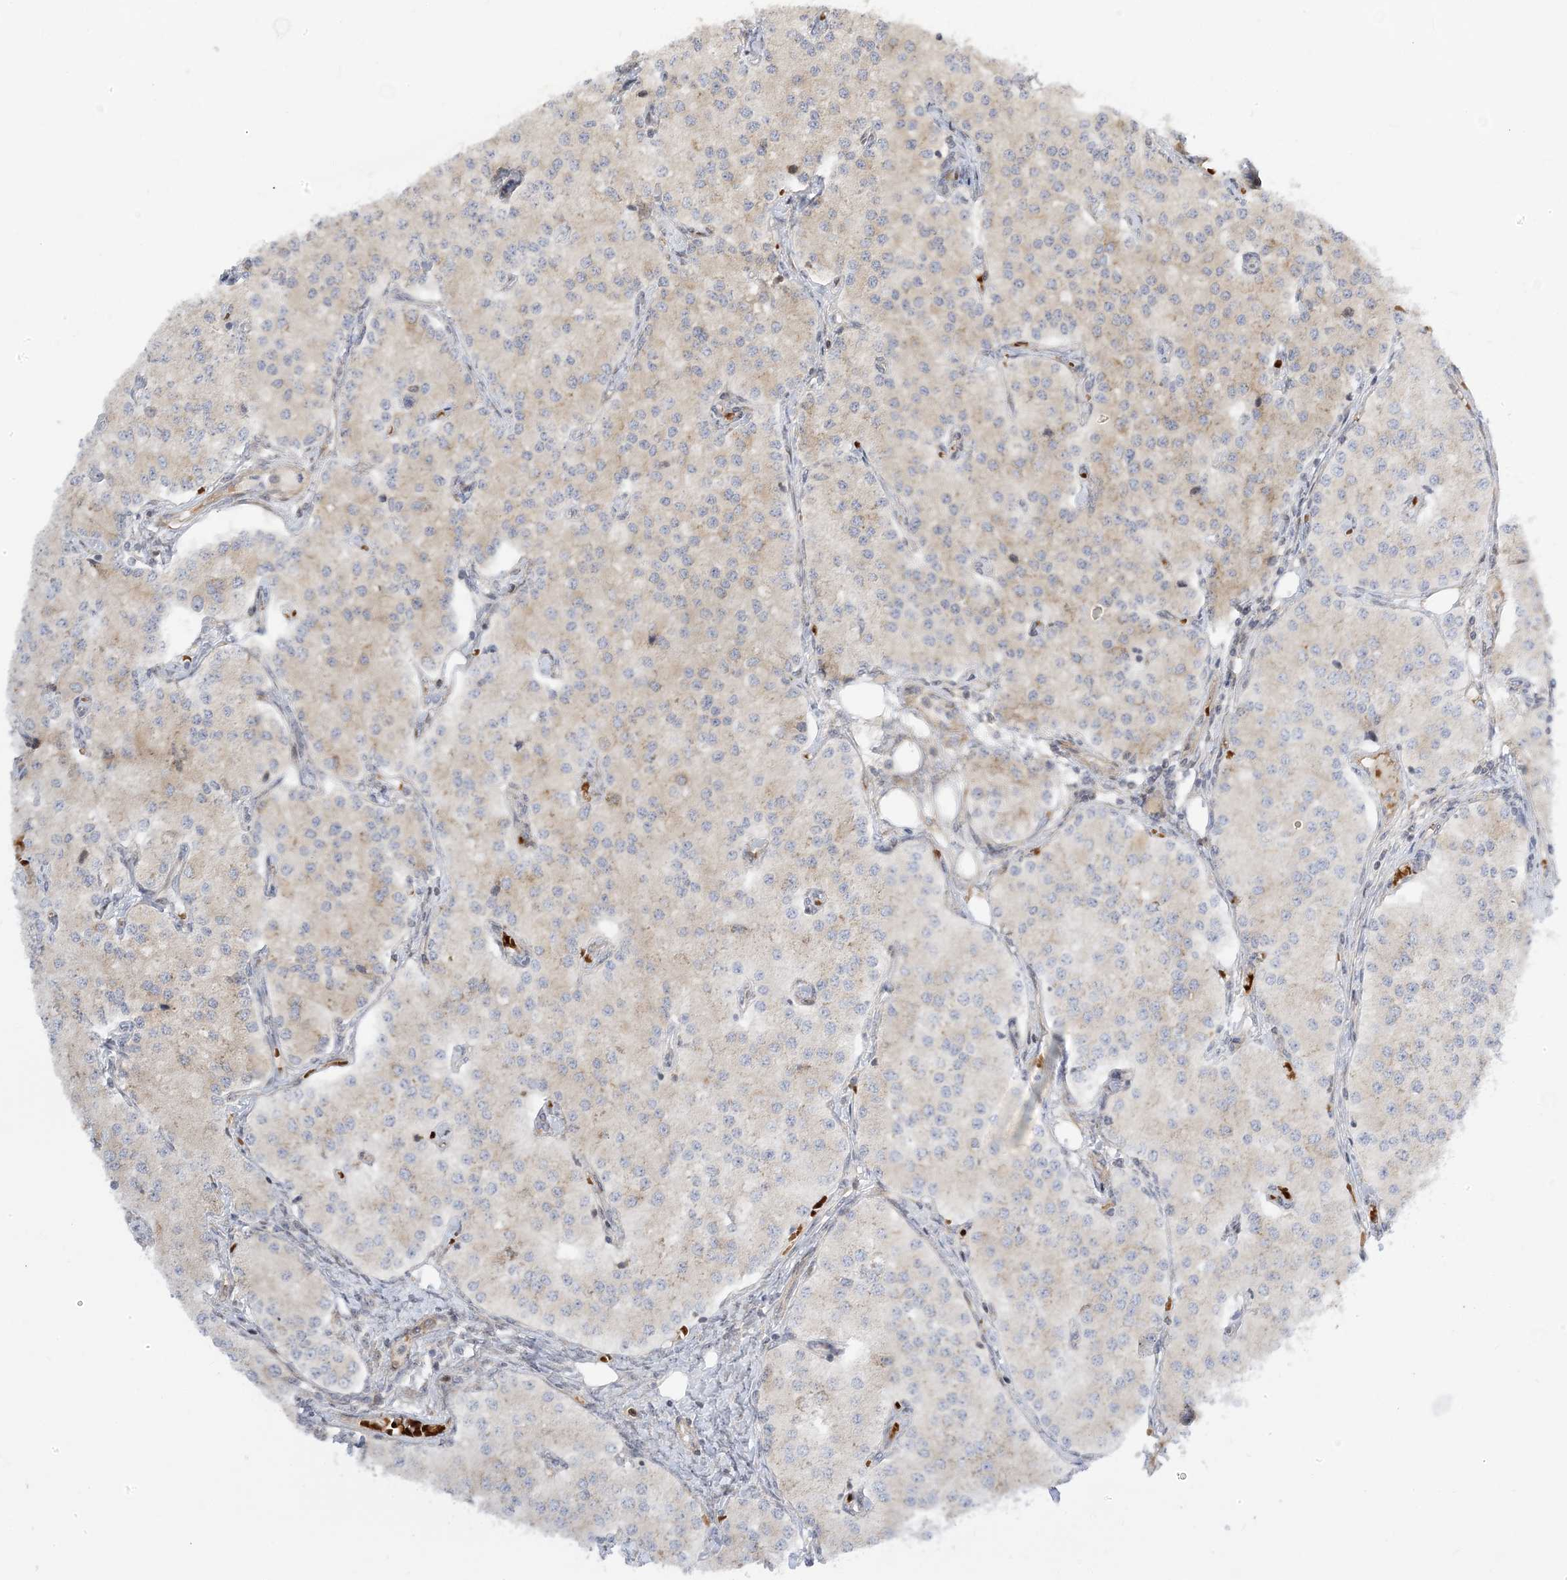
{"staining": {"intensity": "moderate", "quantity": "<25%", "location": "nuclear"}, "tissue": "carcinoid", "cell_type": "Tumor cells", "image_type": "cancer", "snomed": [{"axis": "morphology", "description": "Carcinoid, malignant, NOS"}, {"axis": "topography", "description": "Colon"}], "caption": "Malignant carcinoid tissue demonstrates moderate nuclear expression in approximately <25% of tumor cells", "gene": "MAP7D3", "patient": {"sex": "female", "age": 52}}